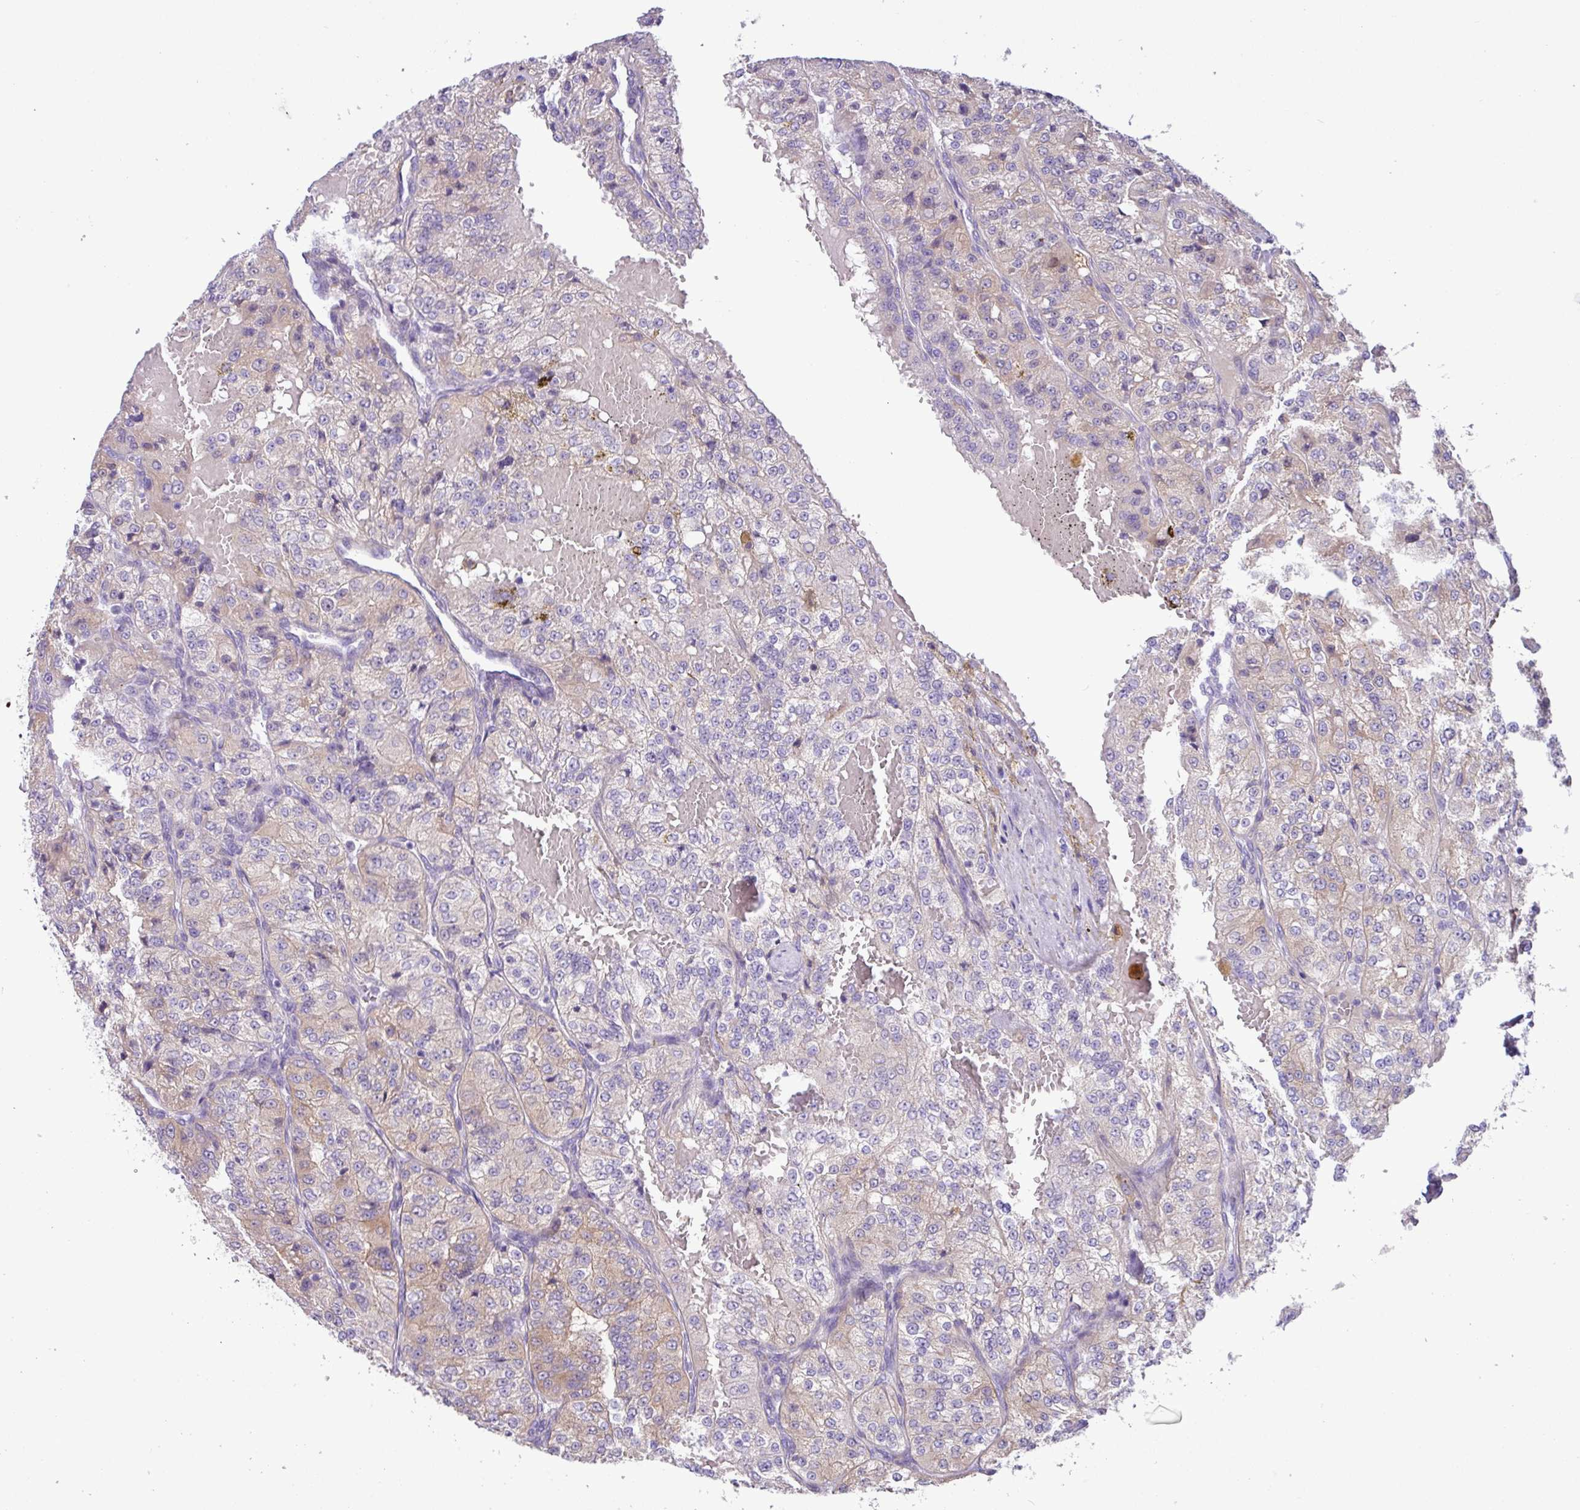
{"staining": {"intensity": "weak", "quantity": "<25%", "location": "cytoplasmic/membranous"}, "tissue": "renal cancer", "cell_type": "Tumor cells", "image_type": "cancer", "snomed": [{"axis": "morphology", "description": "Adenocarcinoma, NOS"}, {"axis": "topography", "description": "Kidney"}], "caption": "Renal adenocarcinoma was stained to show a protein in brown. There is no significant expression in tumor cells.", "gene": "MRM2", "patient": {"sex": "female", "age": 63}}